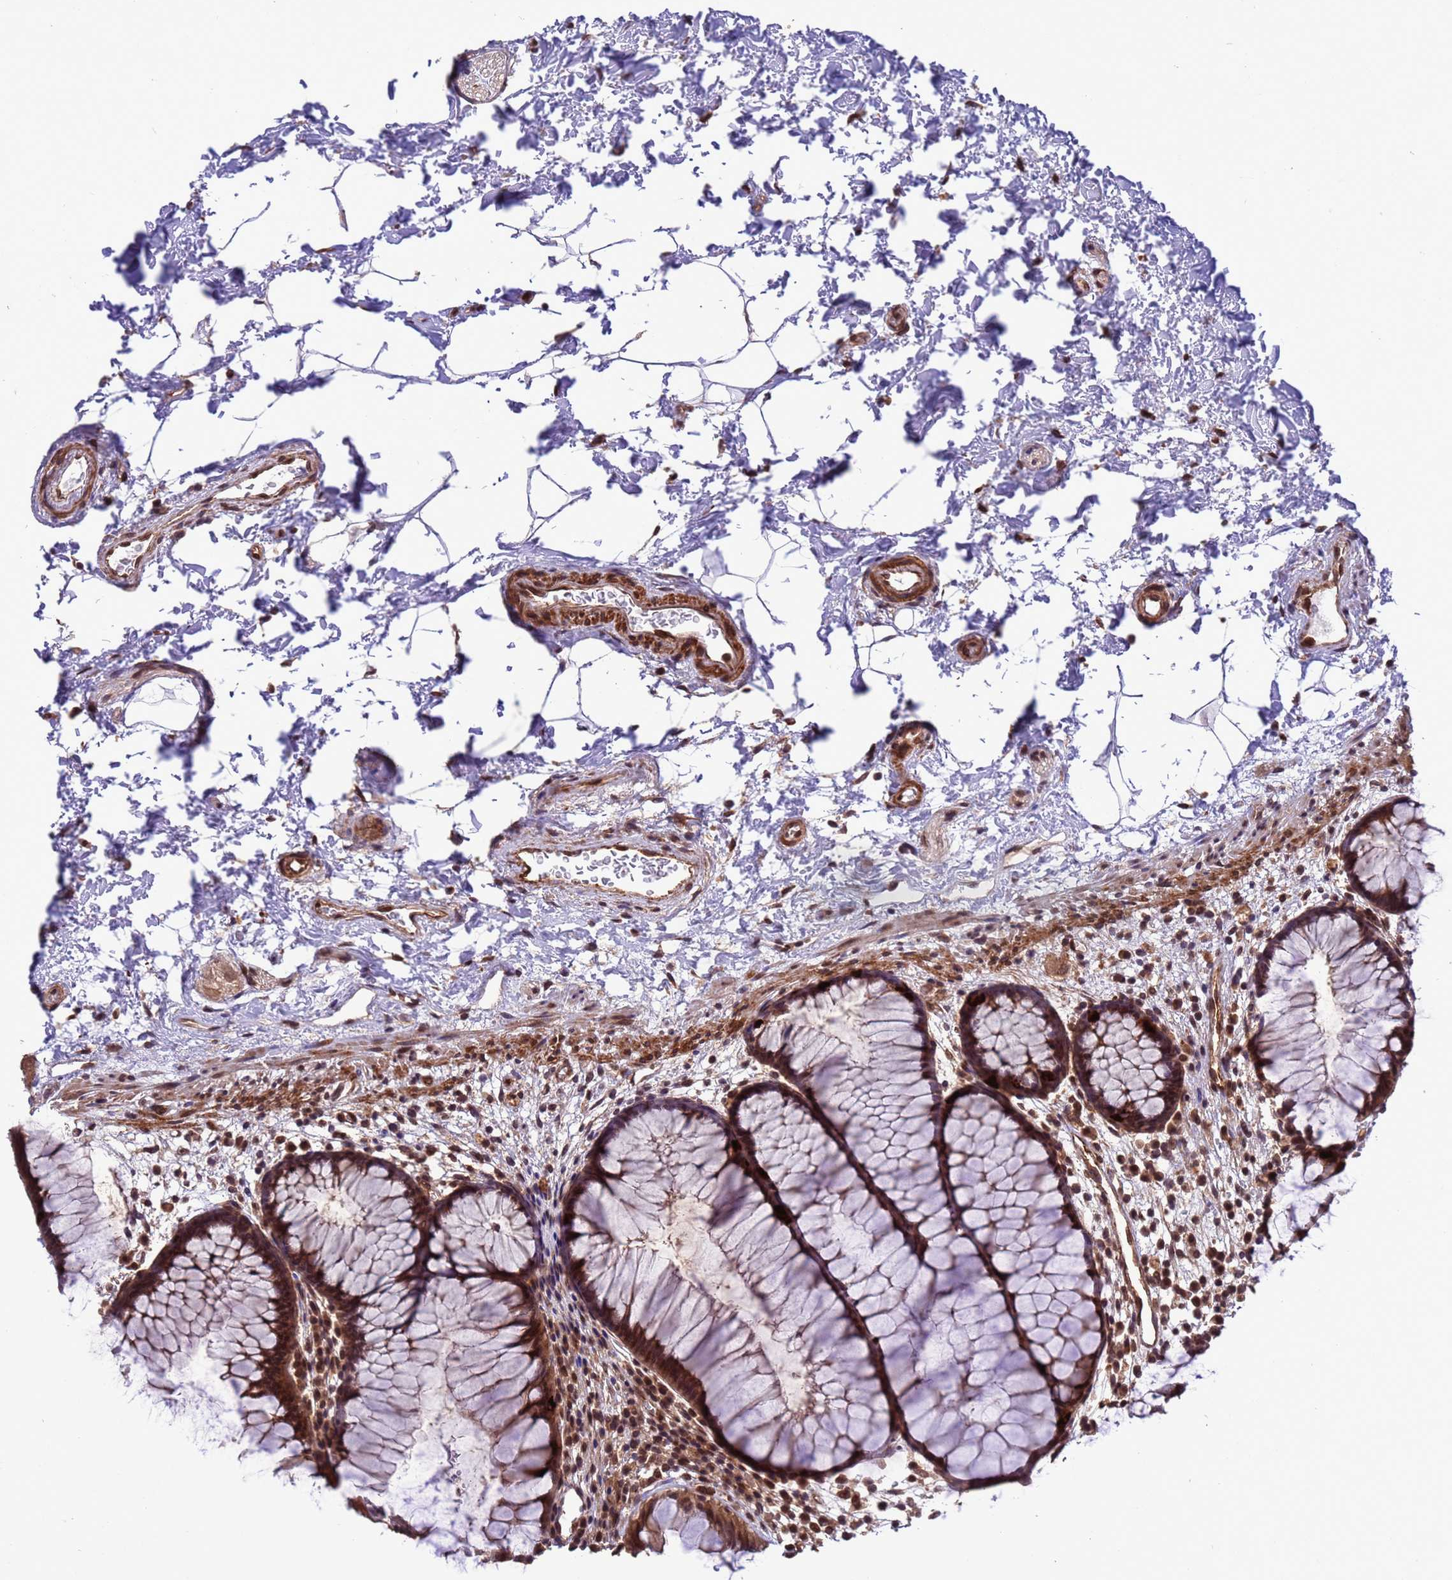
{"staining": {"intensity": "moderate", "quantity": ">75%", "location": "cytoplasmic/membranous,nuclear"}, "tissue": "rectum", "cell_type": "Glandular cells", "image_type": "normal", "snomed": [{"axis": "morphology", "description": "Normal tissue, NOS"}, {"axis": "topography", "description": "Rectum"}], "caption": "The immunohistochemical stain labels moderate cytoplasmic/membranous,nuclear staining in glandular cells of unremarkable rectum. (Stains: DAB in brown, nuclei in blue, Microscopy: brightfield microscopy at high magnification).", "gene": "VSTM4", "patient": {"sex": "male", "age": 51}}